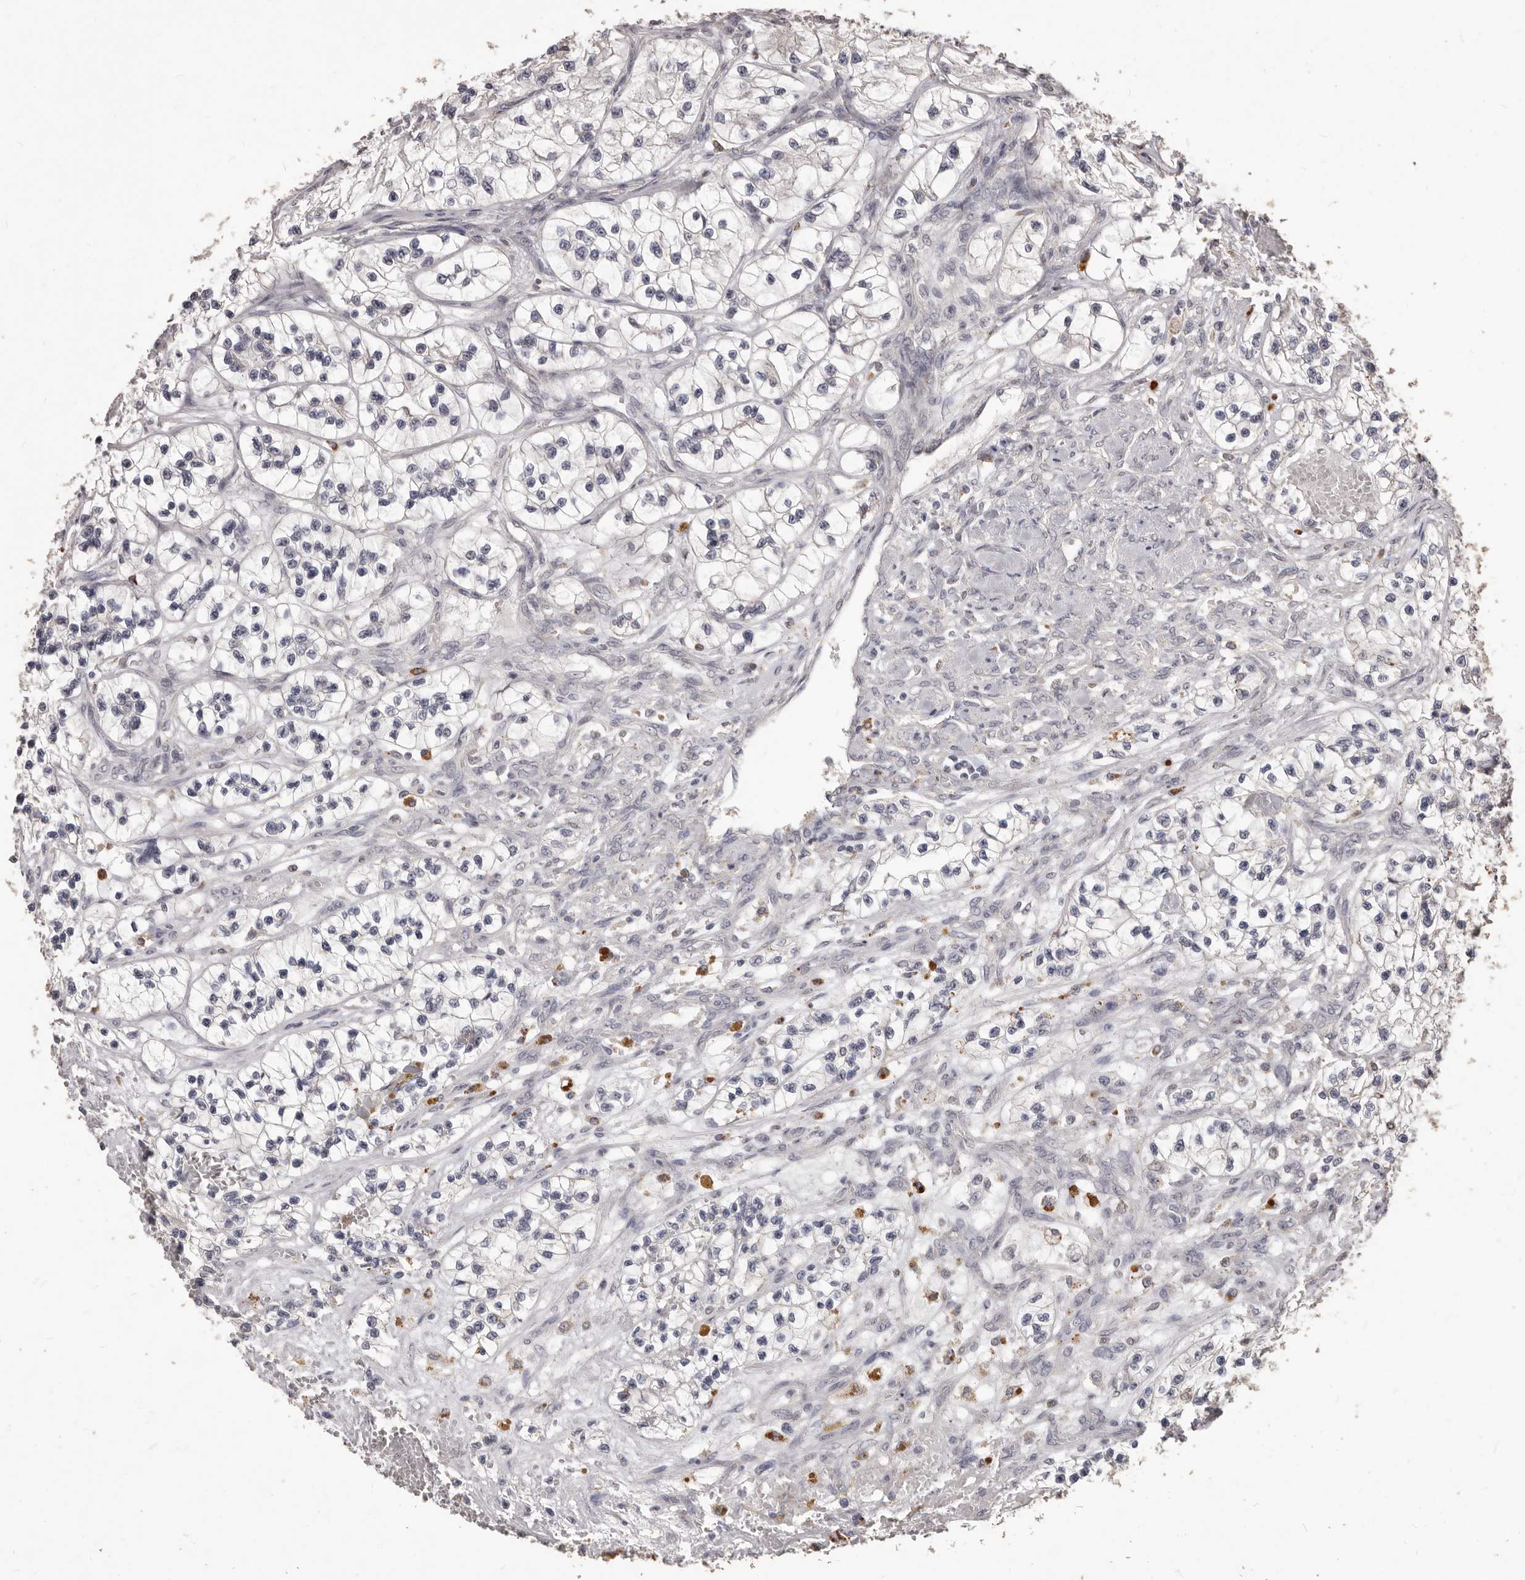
{"staining": {"intensity": "negative", "quantity": "none", "location": "none"}, "tissue": "renal cancer", "cell_type": "Tumor cells", "image_type": "cancer", "snomed": [{"axis": "morphology", "description": "Adenocarcinoma, NOS"}, {"axis": "topography", "description": "Kidney"}], "caption": "Immunohistochemical staining of renal cancer (adenocarcinoma) reveals no significant positivity in tumor cells.", "gene": "PRSS27", "patient": {"sex": "female", "age": 57}}